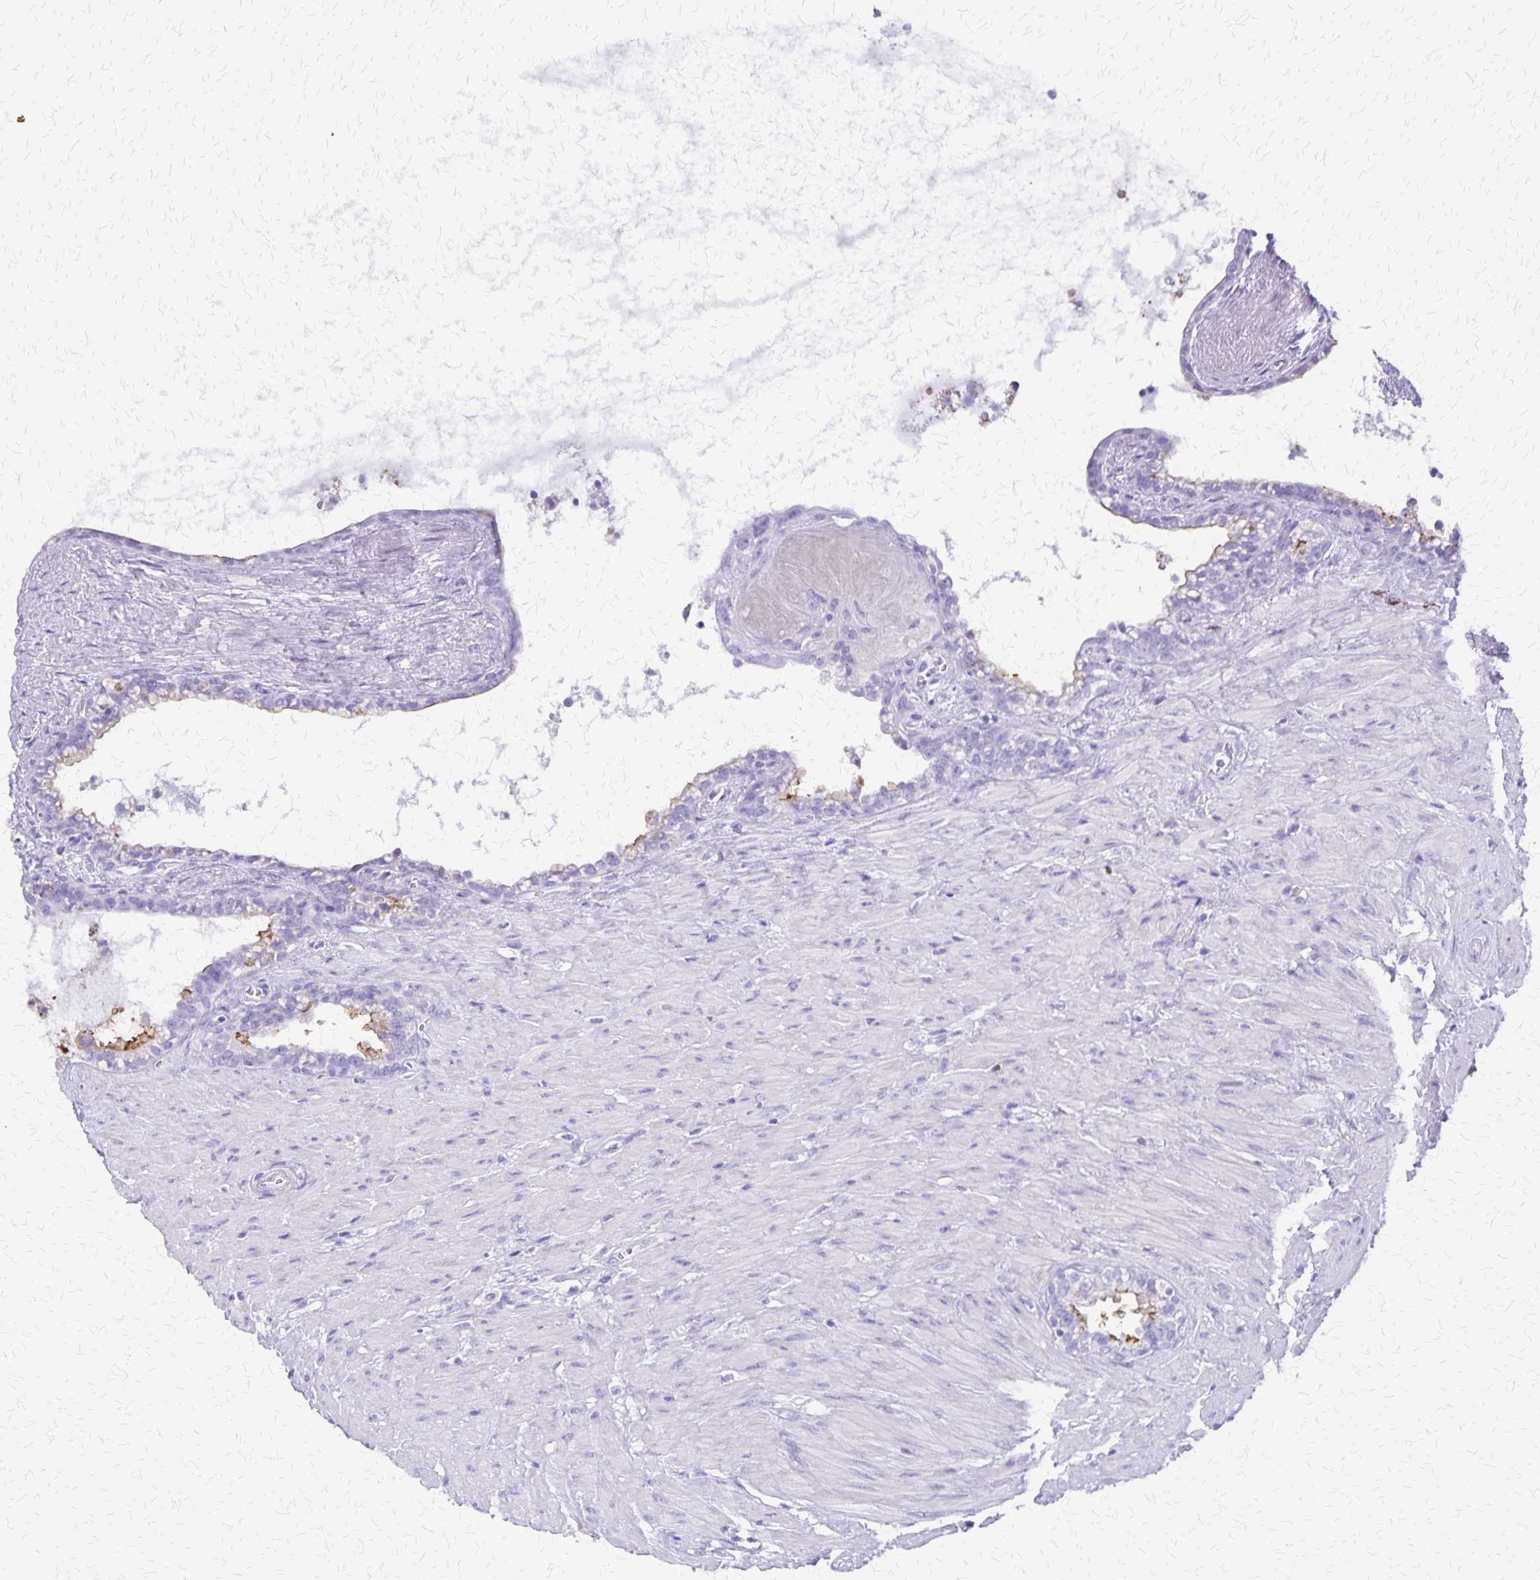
{"staining": {"intensity": "moderate", "quantity": "25%-75%", "location": "cytoplasmic/membranous"}, "tissue": "seminal vesicle", "cell_type": "Glandular cells", "image_type": "normal", "snomed": [{"axis": "morphology", "description": "Normal tissue, NOS"}, {"axis": "topography", "description": "Seminal veicle"}], "caption": "Protein staining by IHC exhibits moderate cytoplasmic/membranous expression in approximately 25%-75% of glandular cells in unremarkable seminal vesicle. (DAB IHC with brightfield microscopy, high magnification).", "gene": "SLC13A2", "patient": {"sex": "male", "age": 76}}